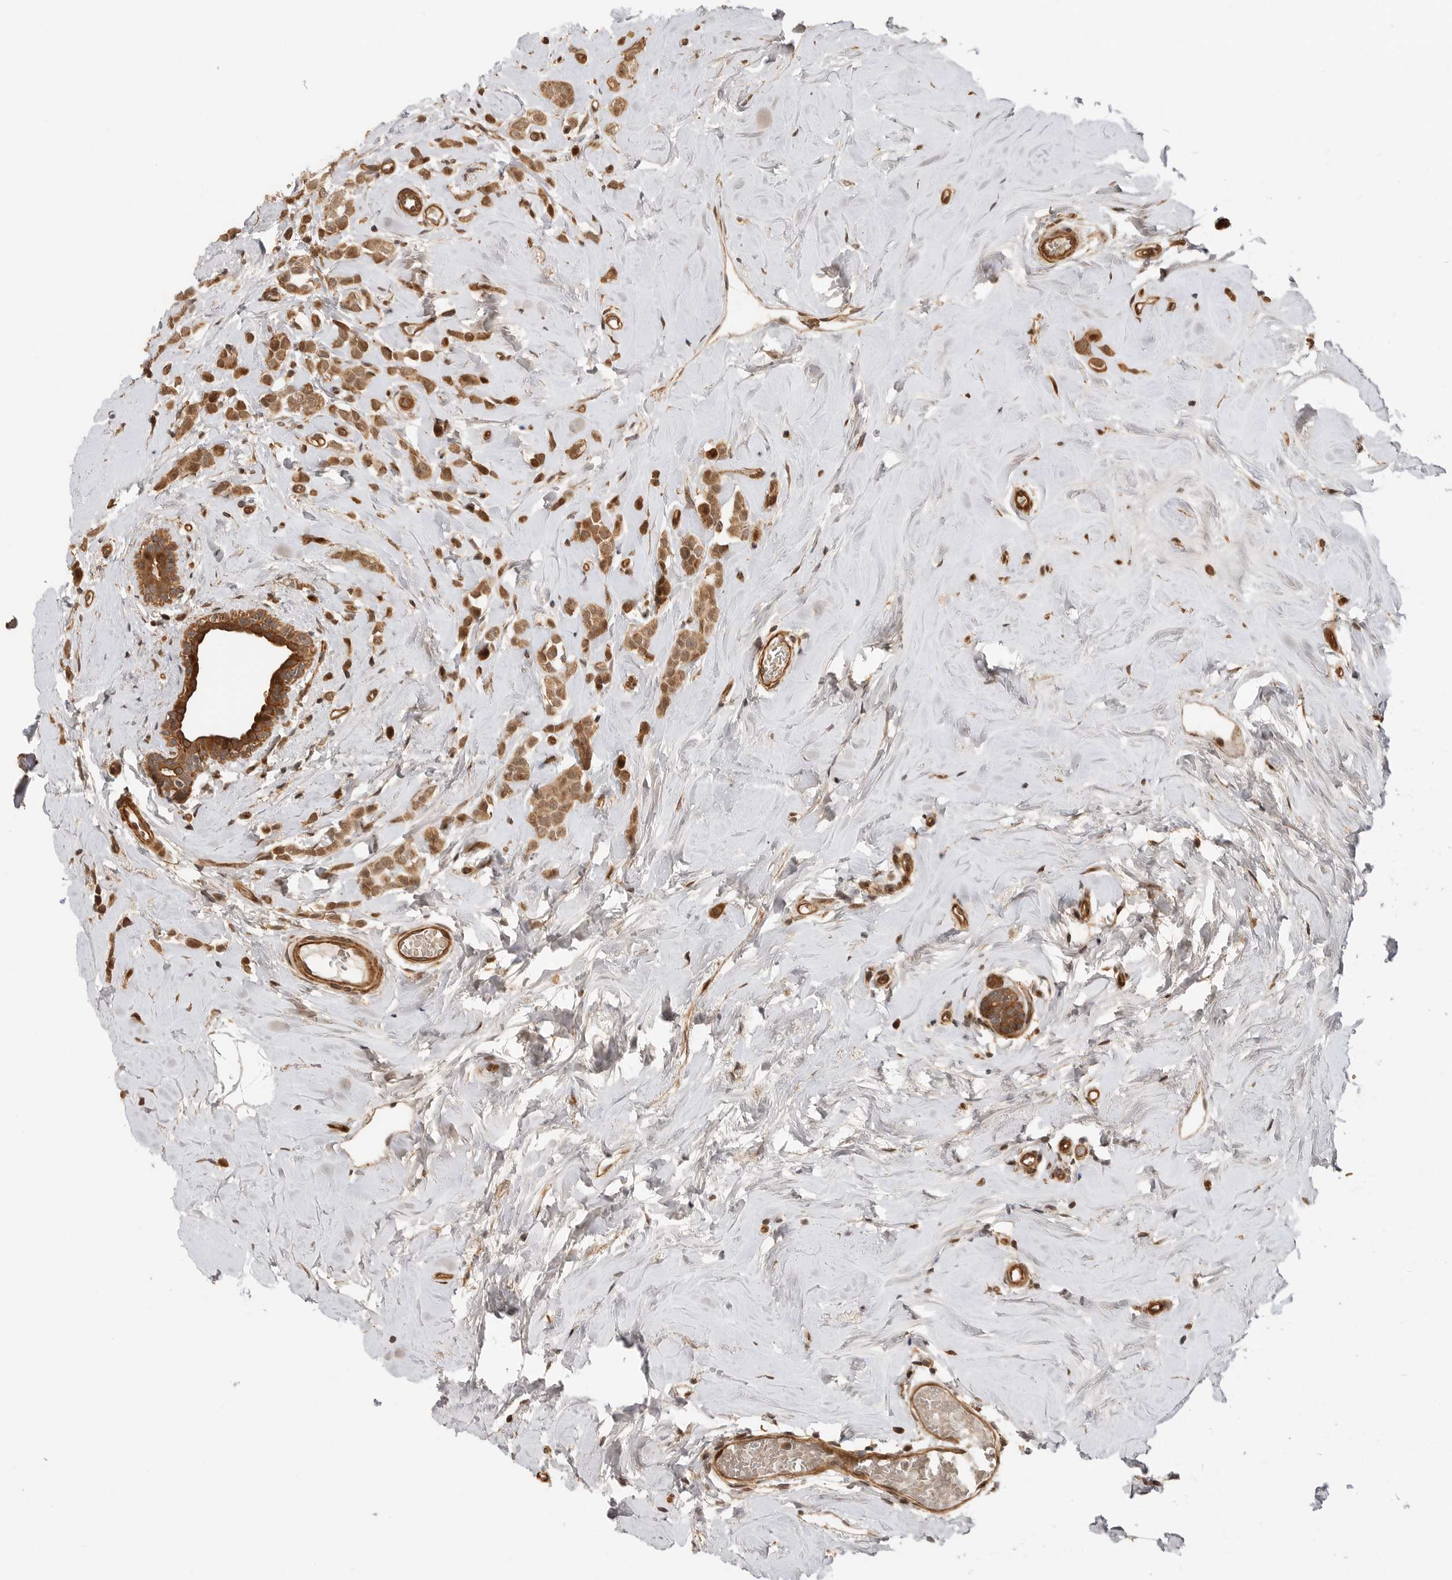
{"staining": {"intensity": "moderate", "quantity": ">75%", "location": "cytoplasmic/membranous"}, "tissue": "breast cancer", "cell_type": "Tumor cells", "image_type": "cancer", "snomed": [{"axis": "morphology", "description": "Lobular carcinoma"}, {"axis": "topography", "description": "Breast"}], "caption": "Immunohistochemistry image of neoplastic tissue: human breast lobular carcinoma stained using immunohistochemistry exhibits medium levels of moderate protein expression localized specifically in the cytoplasmic/membranous of tumor cells, appearing as a cytoplasmic/membranous brown color.", "gene": "ADPRS", "patient": {"sex": "female", "age": 47}}